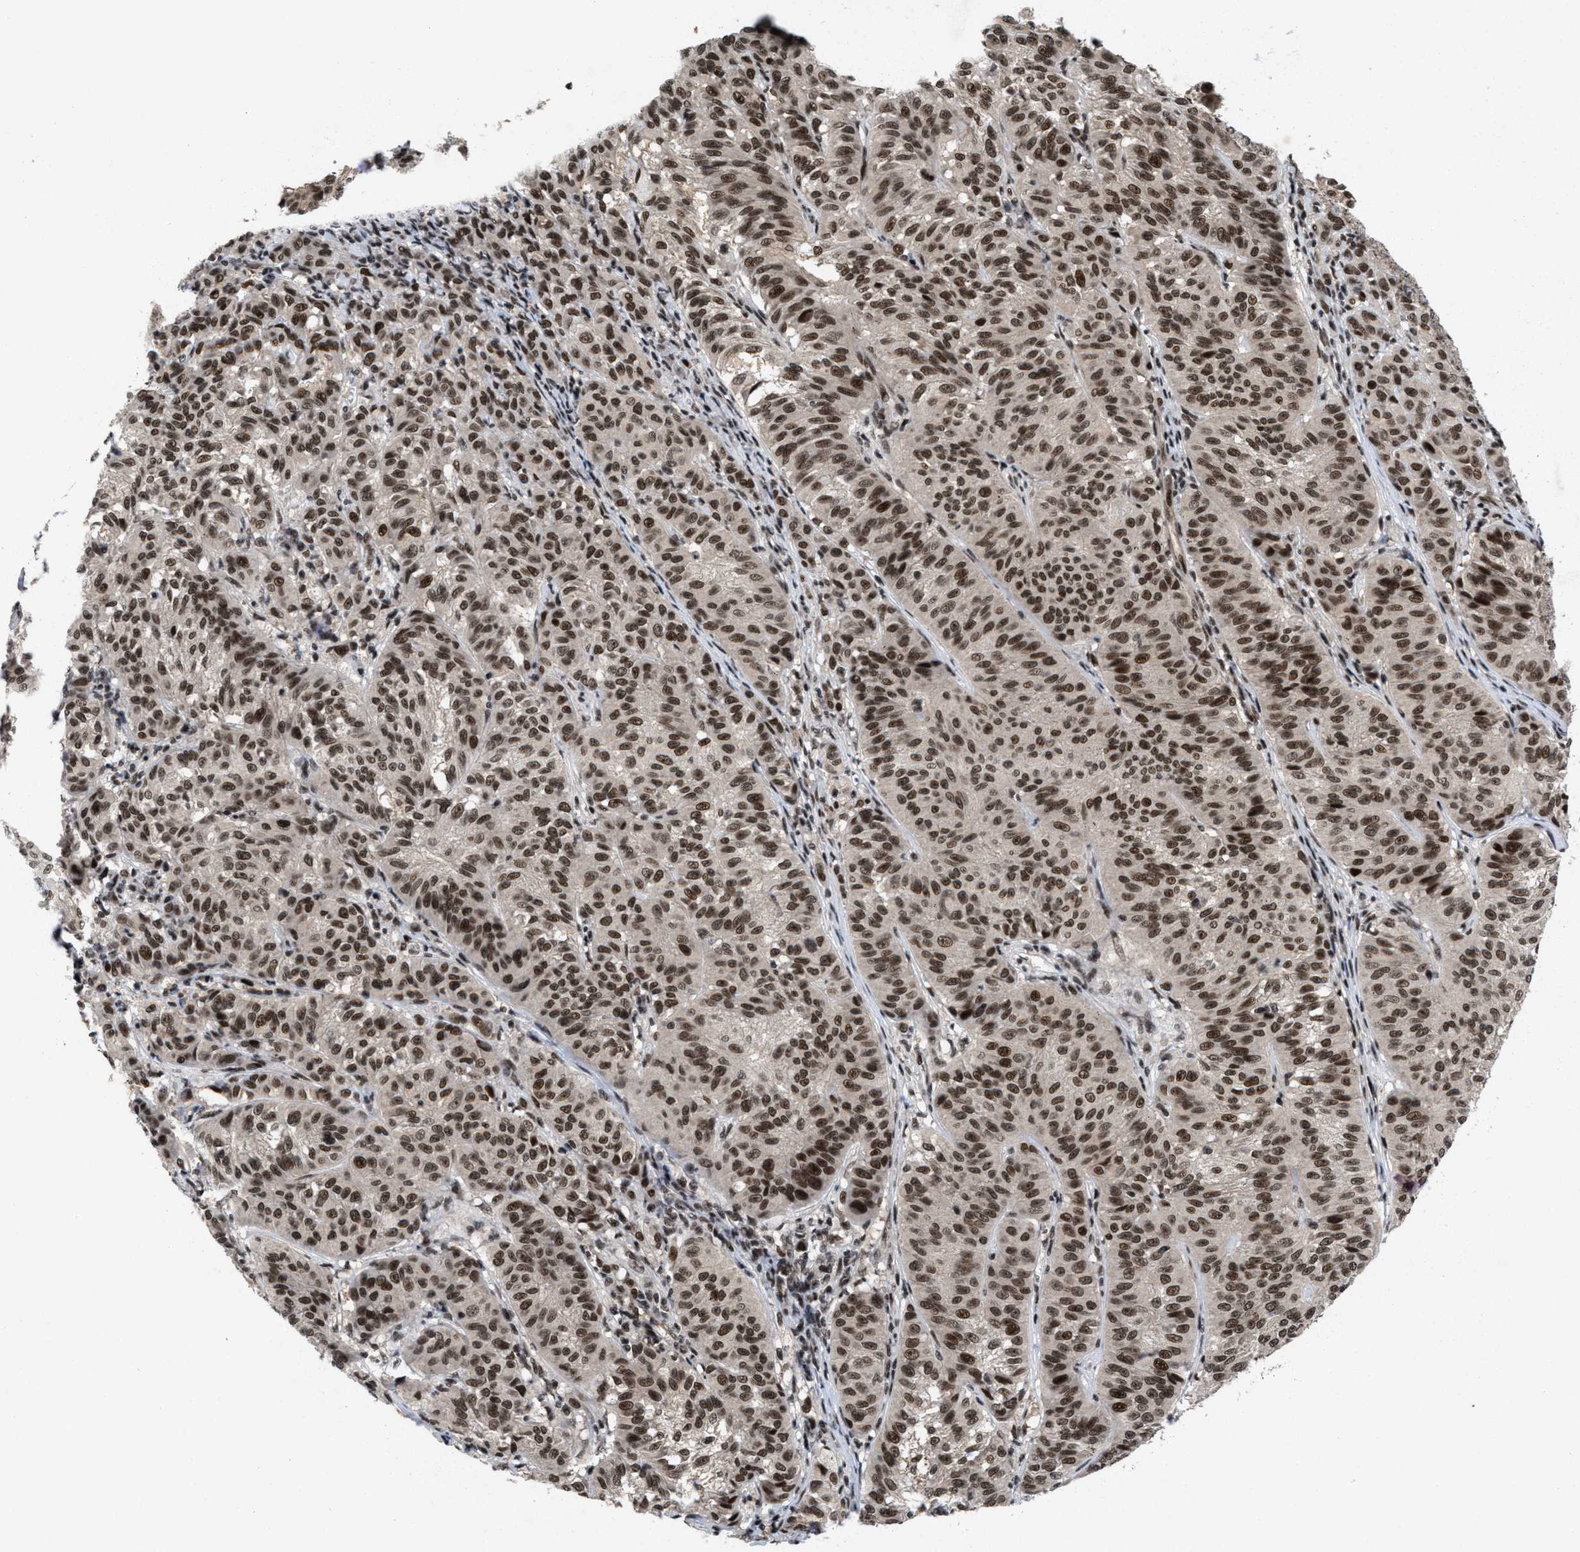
{"staining": {"intensity": "moderate", "quantity": ">75%", "location": "nuclear"}, "tissue": "melanoma", "cell_type": "Tumor cells", "image_type": "cancer", "snomed": [{"axis": "morphology", "description": "Malignant melanoma, NOS"}, {"axis": "topography", "description": "Skin"}], "caption": "Protein expression analysis of human melanoma reveals moderate nuclear expression in approximately >75% of tumor cells.", "gene": "WIZ", "patient": {"sex": "female", "age": 72}}